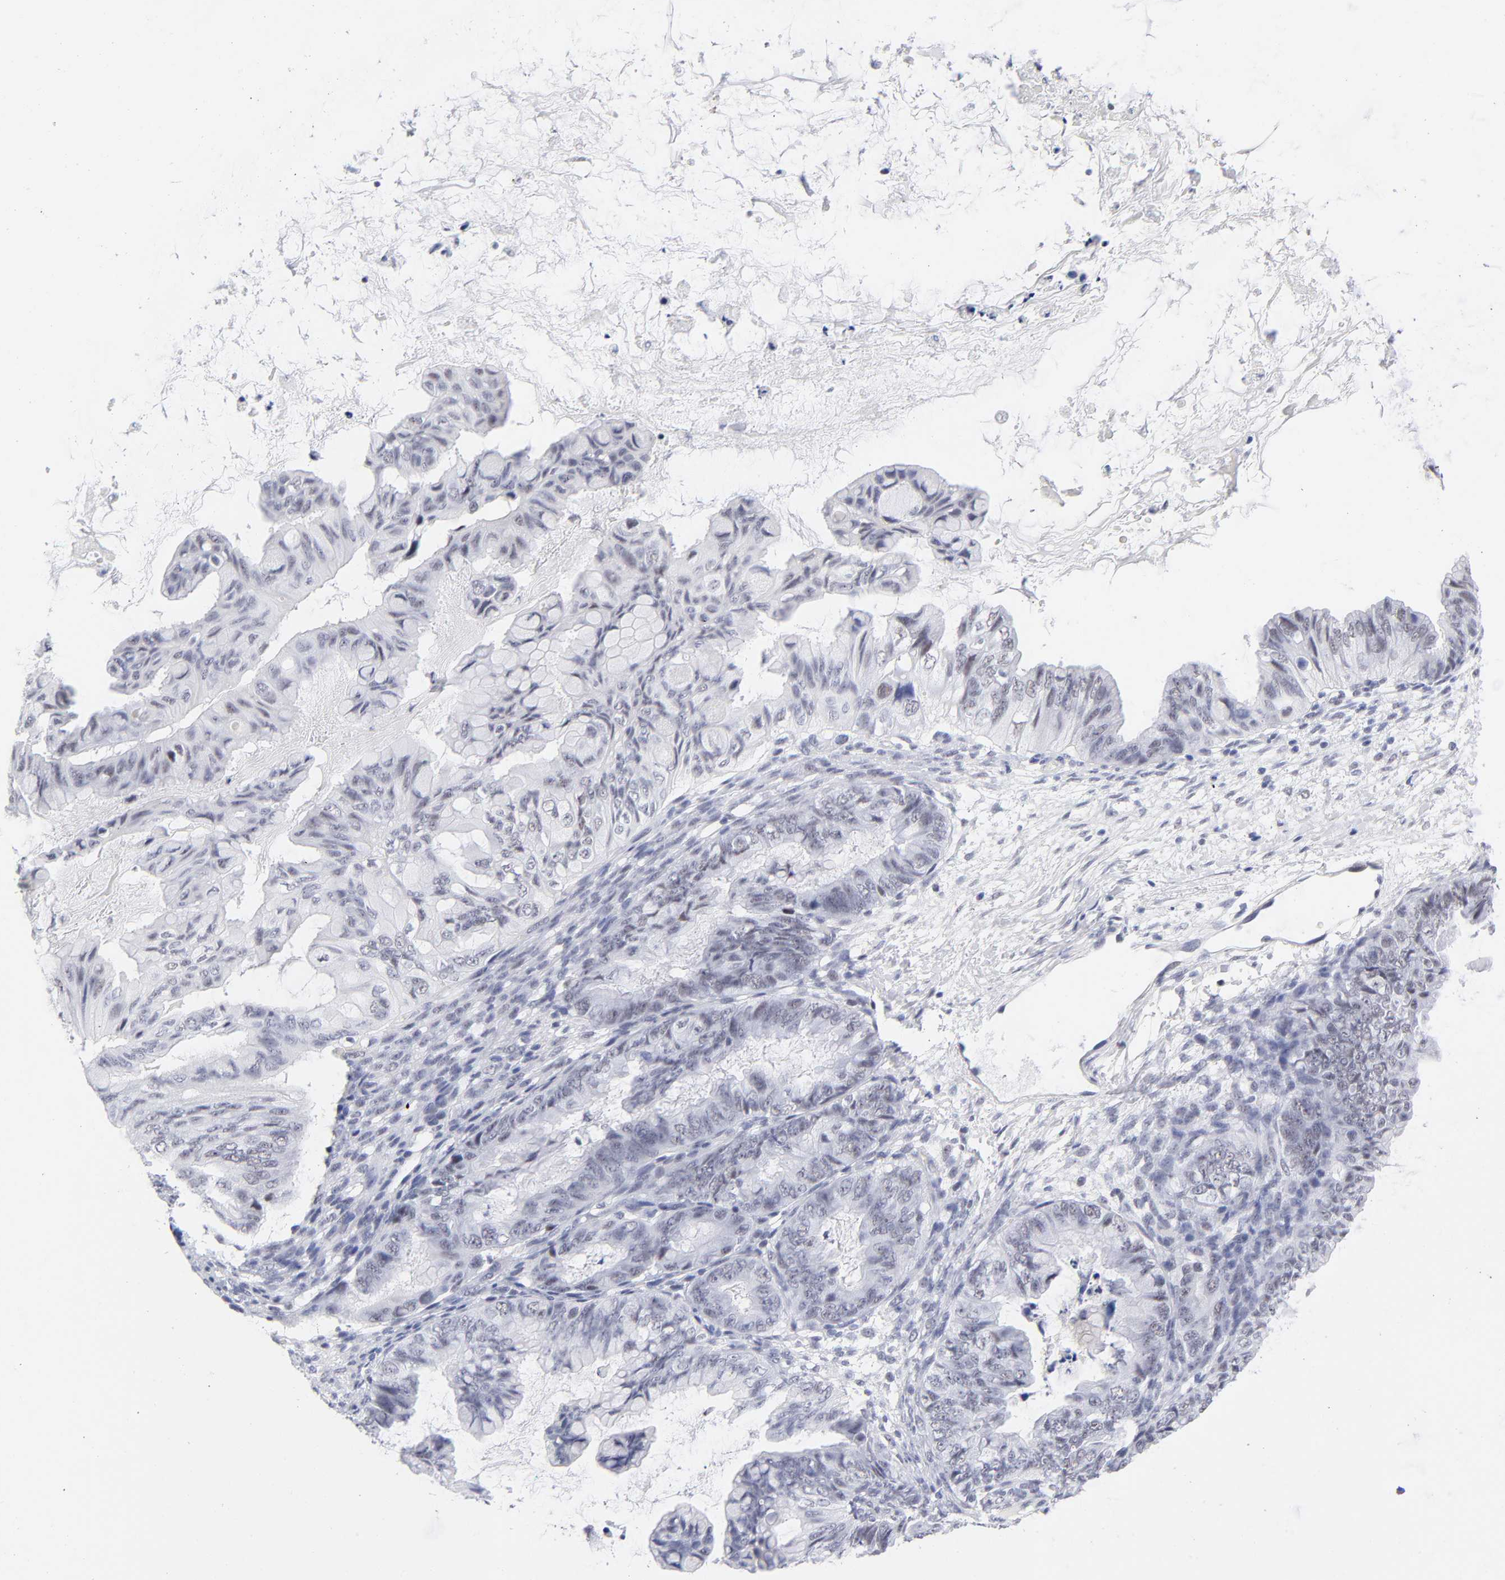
{"staining": {"intensity": "weak", "quantity": "<25%", "location": "nuclear"}, "tissue": "ovarian cancer", "cell_type": "Tumor cells", "image_type": "cancer", "snomed": [{"axis": "morphology", "description": "Cystadenocarcinoma, mucinous, NOS"}, {"axis": "topography", "description": "Ovary"}], "caption": "Photomicrograph shows no significant protein positivity in tumor cells of mucinous cystadenocarcinoma (ovarian).", "gene": "SNRPB", "patient": {"sex": "female", "age": 36}}